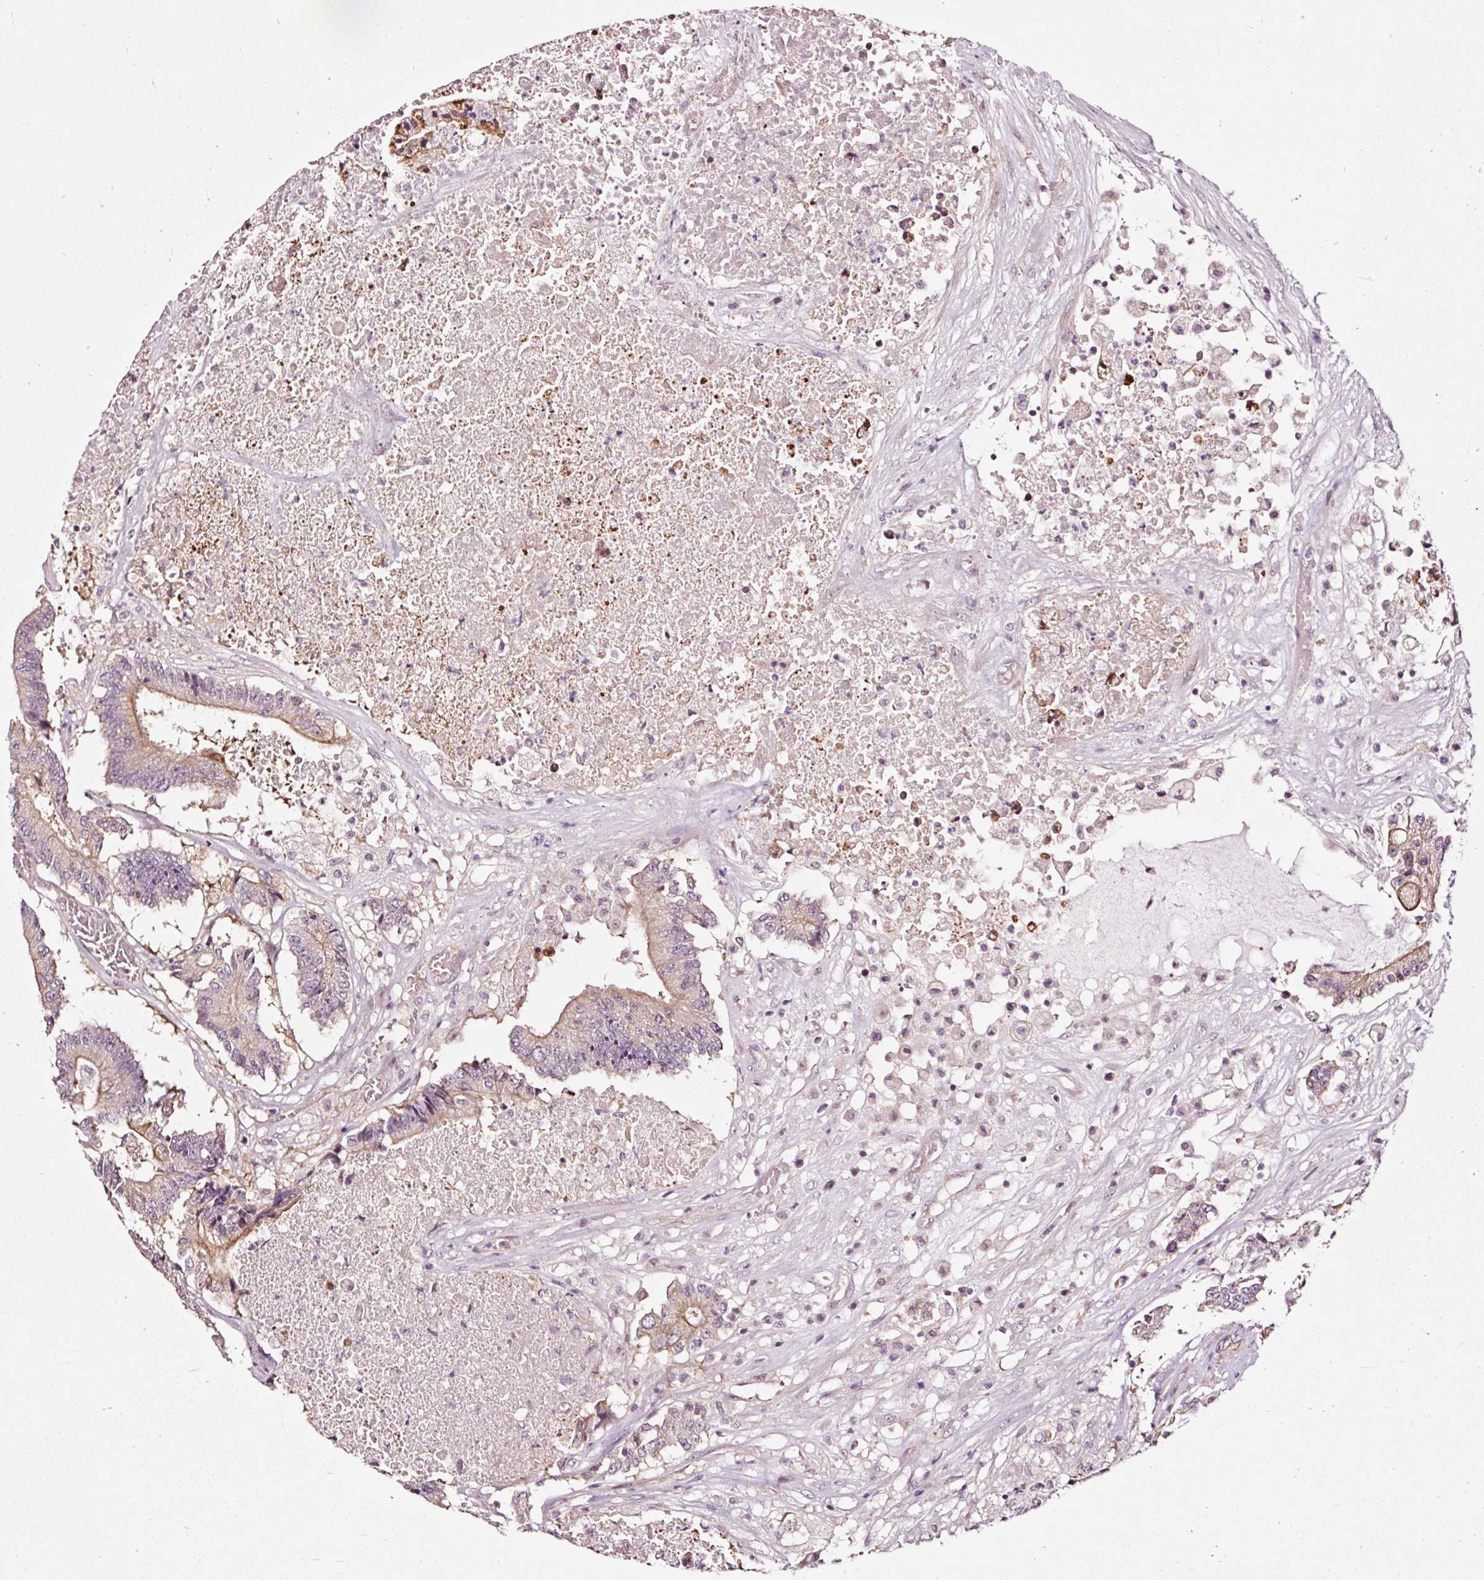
{"staining": {"intensity": "moderate", "quantity": "25%-75%", "location": "cytoplasmic/membranous"}, "tissue": "colorectal cancer", "cell_type": "Tumor cells", "image_type": "cancer", "snomed": [{"axis": "morphology", "description": "Adenocarcinoma, NOS"}, {"axis": "topography", "description": "Colon"}], "caption": "Immunohistochemical staining of human colorectal adenocarcinoma reveals medium levels of moderate cytoplasmic/membranous protein expression in approximately 25%-75% of tumor cells.", "gene": "UTP14A", "patient": {"sex": "female", "age": 84}}